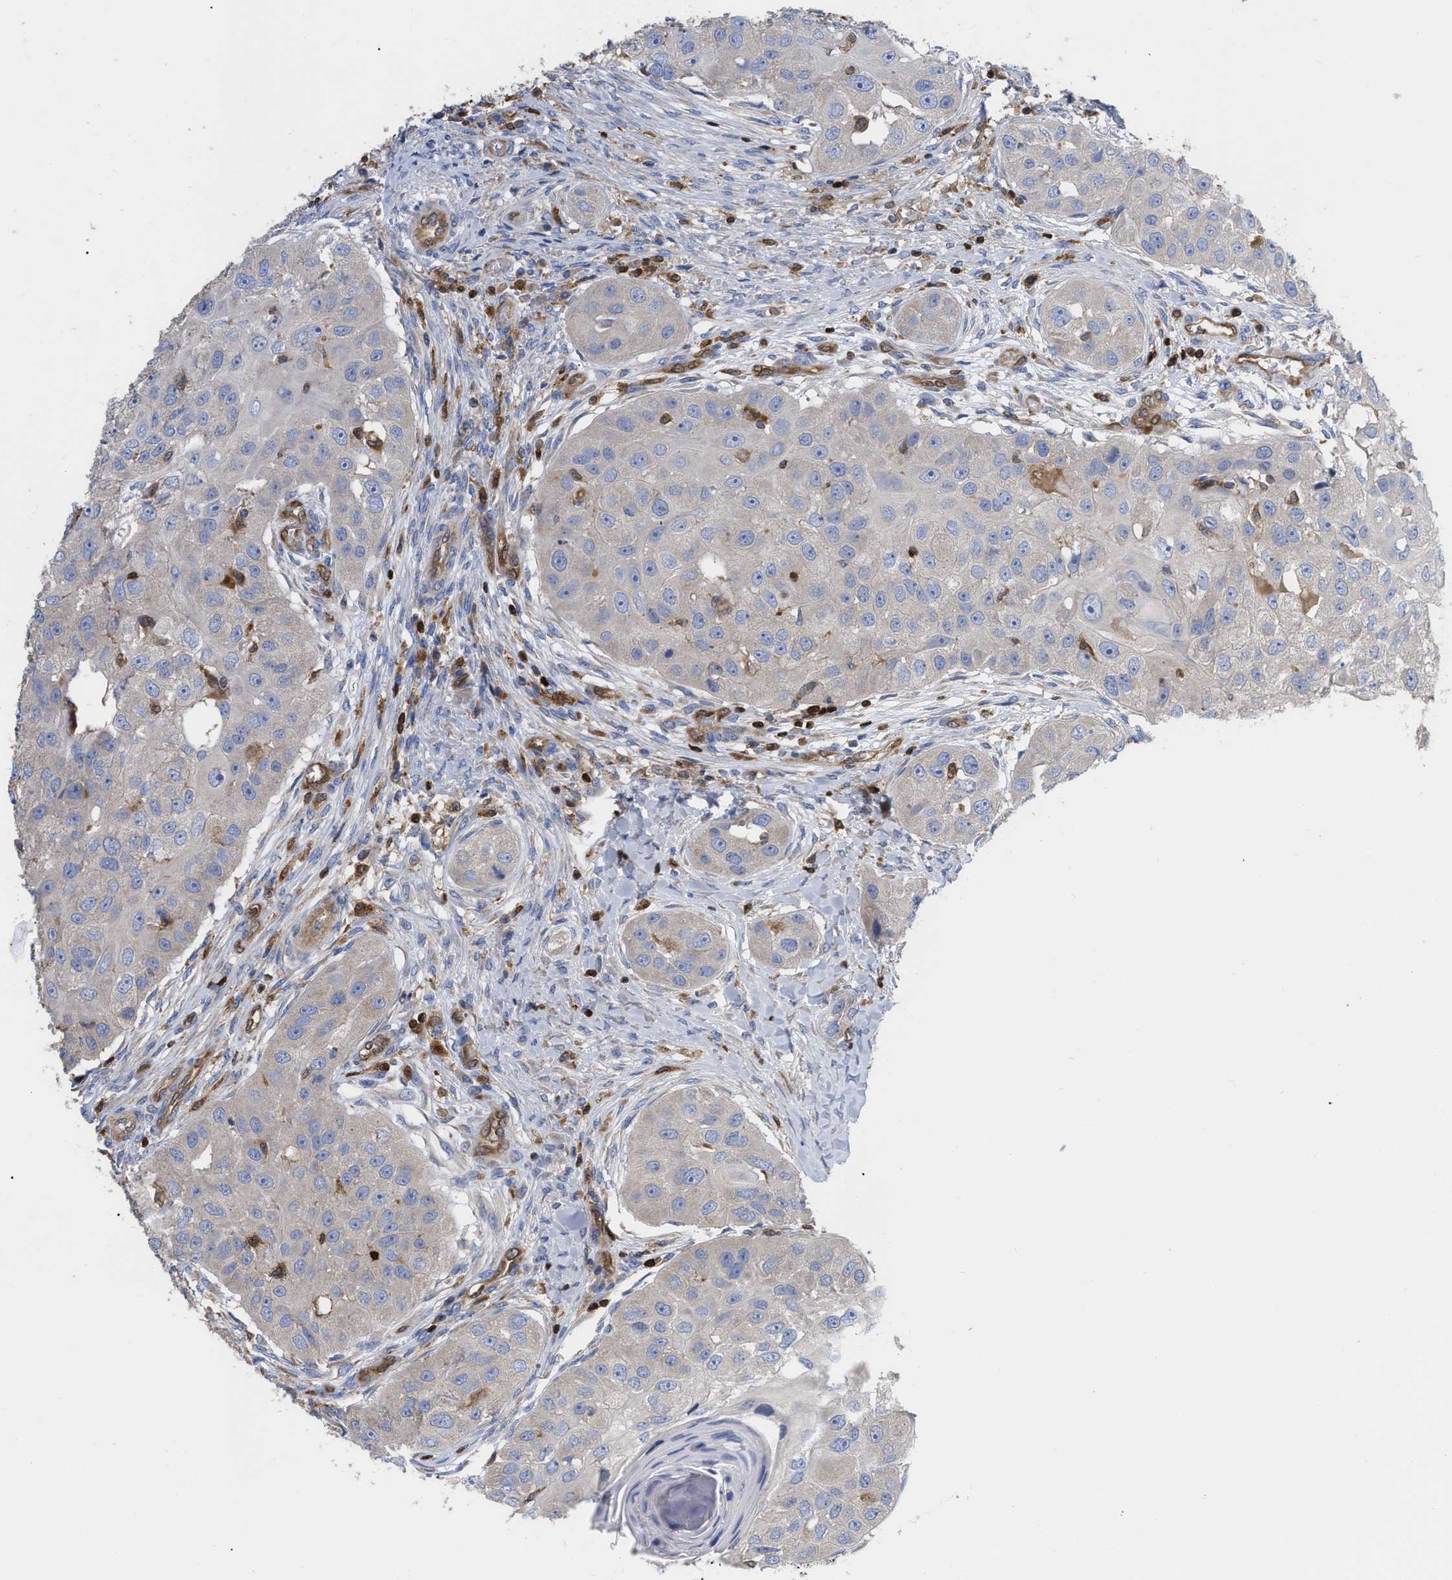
{"staining": {"intensity": "negative", "quantity": "none", "location": "none"}, "tissue": "head and neck cancer", "cell_type": "Tumor cells", "image_type": "cancer", "snomed": [{"axis": "morphology", "description": "Normal tissue, NOS"}, {"axis": "morphology", "description": "Squamous cell carcinoma, NOS"}, {"axis": "topography", "description": "Skeletal muscle"}, {"axis": "topography", "description": "Head-Neck"}], "caption": "A histopathology image of human head and neck cancer (squamous cell carcinoma) is negative for staining in tumor cells.", "gene": "GIMAP4", "patient": {"sex": "male", "age": 51}}